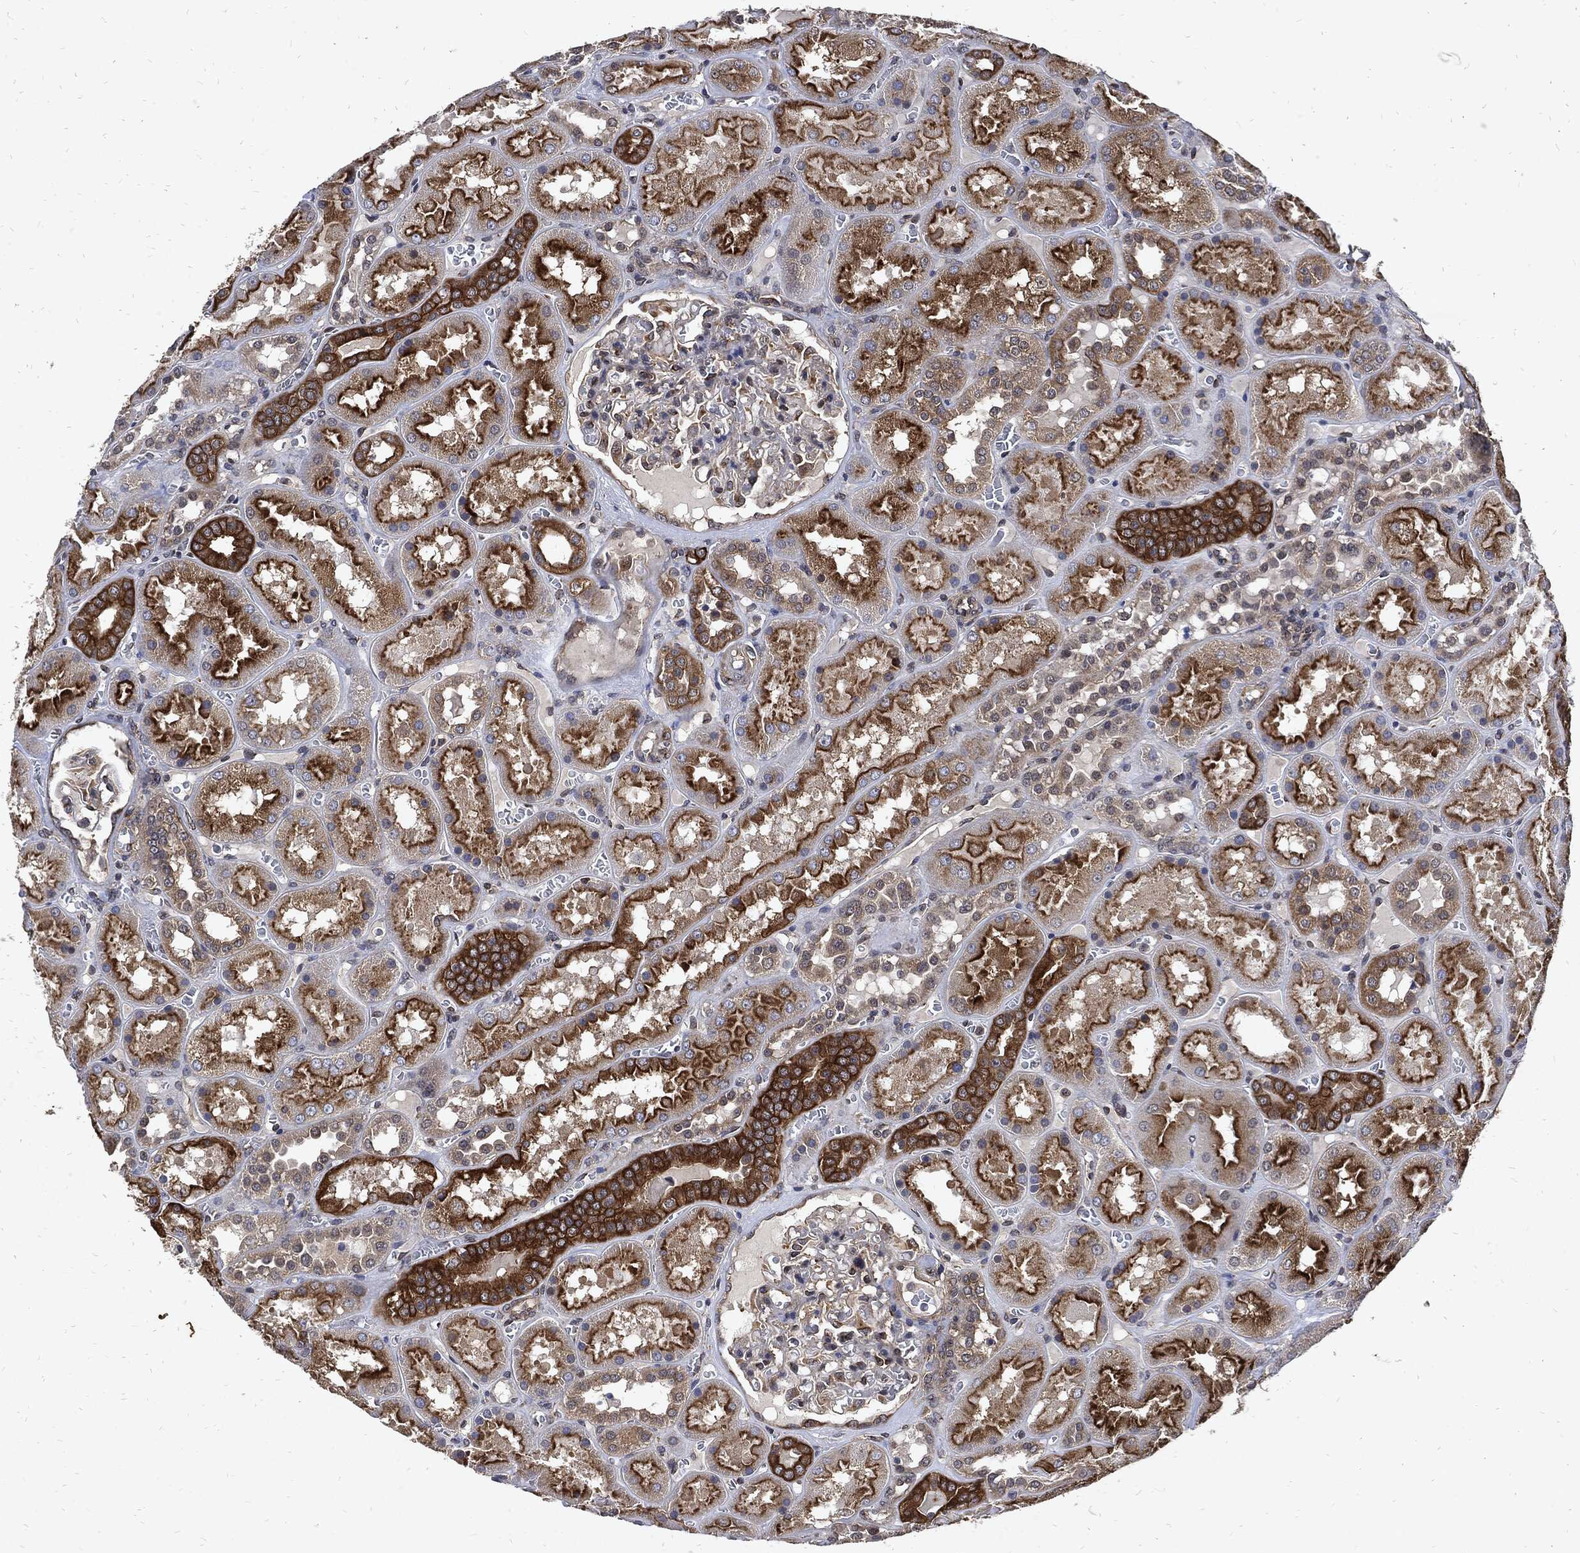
{"staining": {"intensity": "weak", "quantity": "<25%", "location": "cytoplasmic/membranous"}, "tissue": "kidney", "cell_type": "Cells in glomeruli", "image_type": "normal", "snomed": [{"axis": "morphology", "description": "Normal tissue, NOS"}, {"axis": "topography", "description": "Kidney"}], "caption": "A histopathology image of kidney stained for a protein shows no brown staining in cells in glomeruli.", "gene": "DCTN1", "patient": {"sex": "male", "age": 73}}